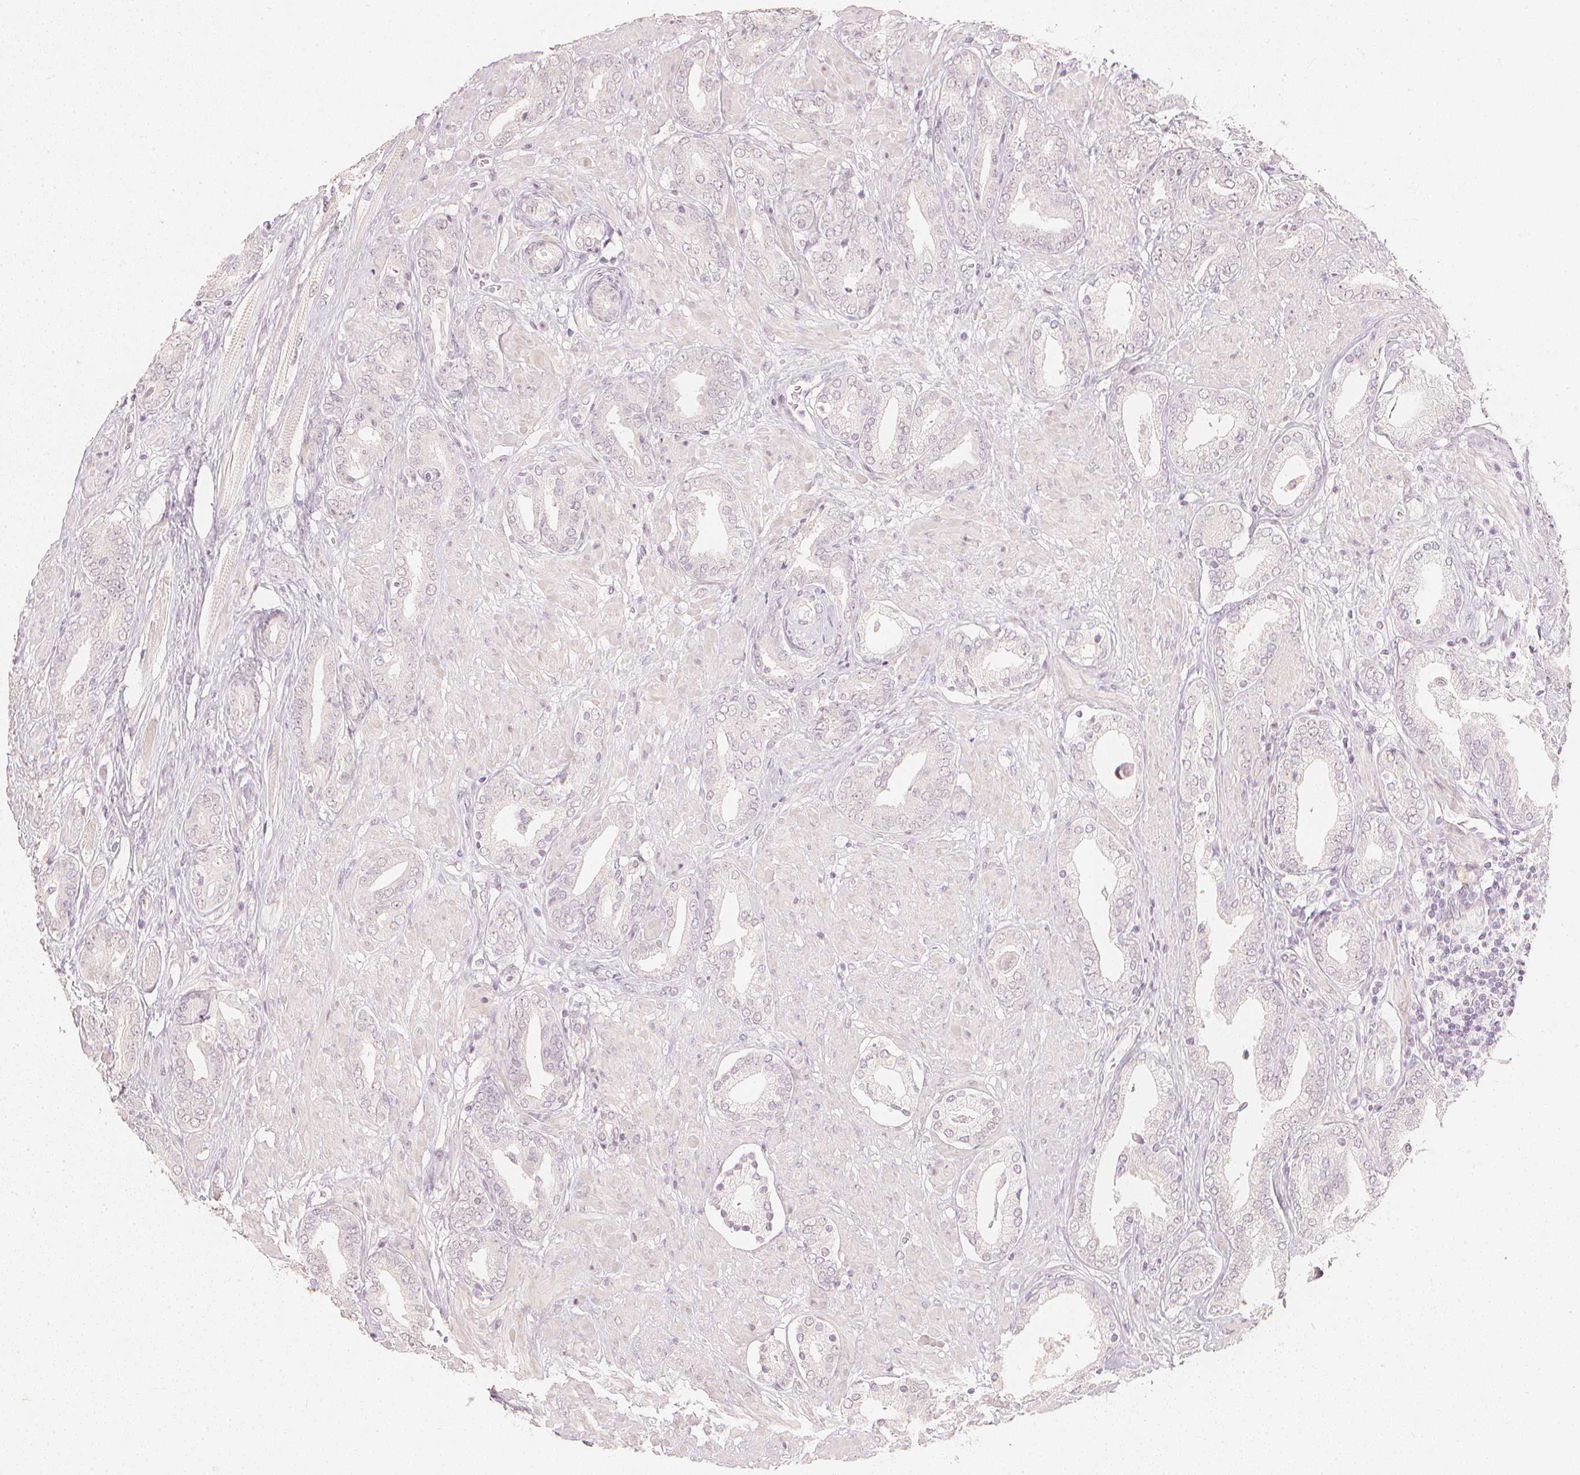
{"staining": {"intensity": "negative", "quantity": "none", "location": "none"}, "tissue": "prostate cancer", "cell_type": "Tumor cells", "image_type": "cancer", "snomed": [{"axis": "morphology", "description": "Adenocarcinoma, High grade"}, {"axis": "topography", "description": "Prostate"}], "caption": "IHC image of prostate high-grade adenocarcinoma stained for a protein (brown), which displays no expression in tumor cells. The staining was performed using DAB (3,3'-diaminobenzidine) to visualize the protein expression in brown, while the nuclei were stained in blue with hematoxylin (Magnification: 20x).", "gene": "CALB1", "patient": {"sex": "male", "age": 56}}